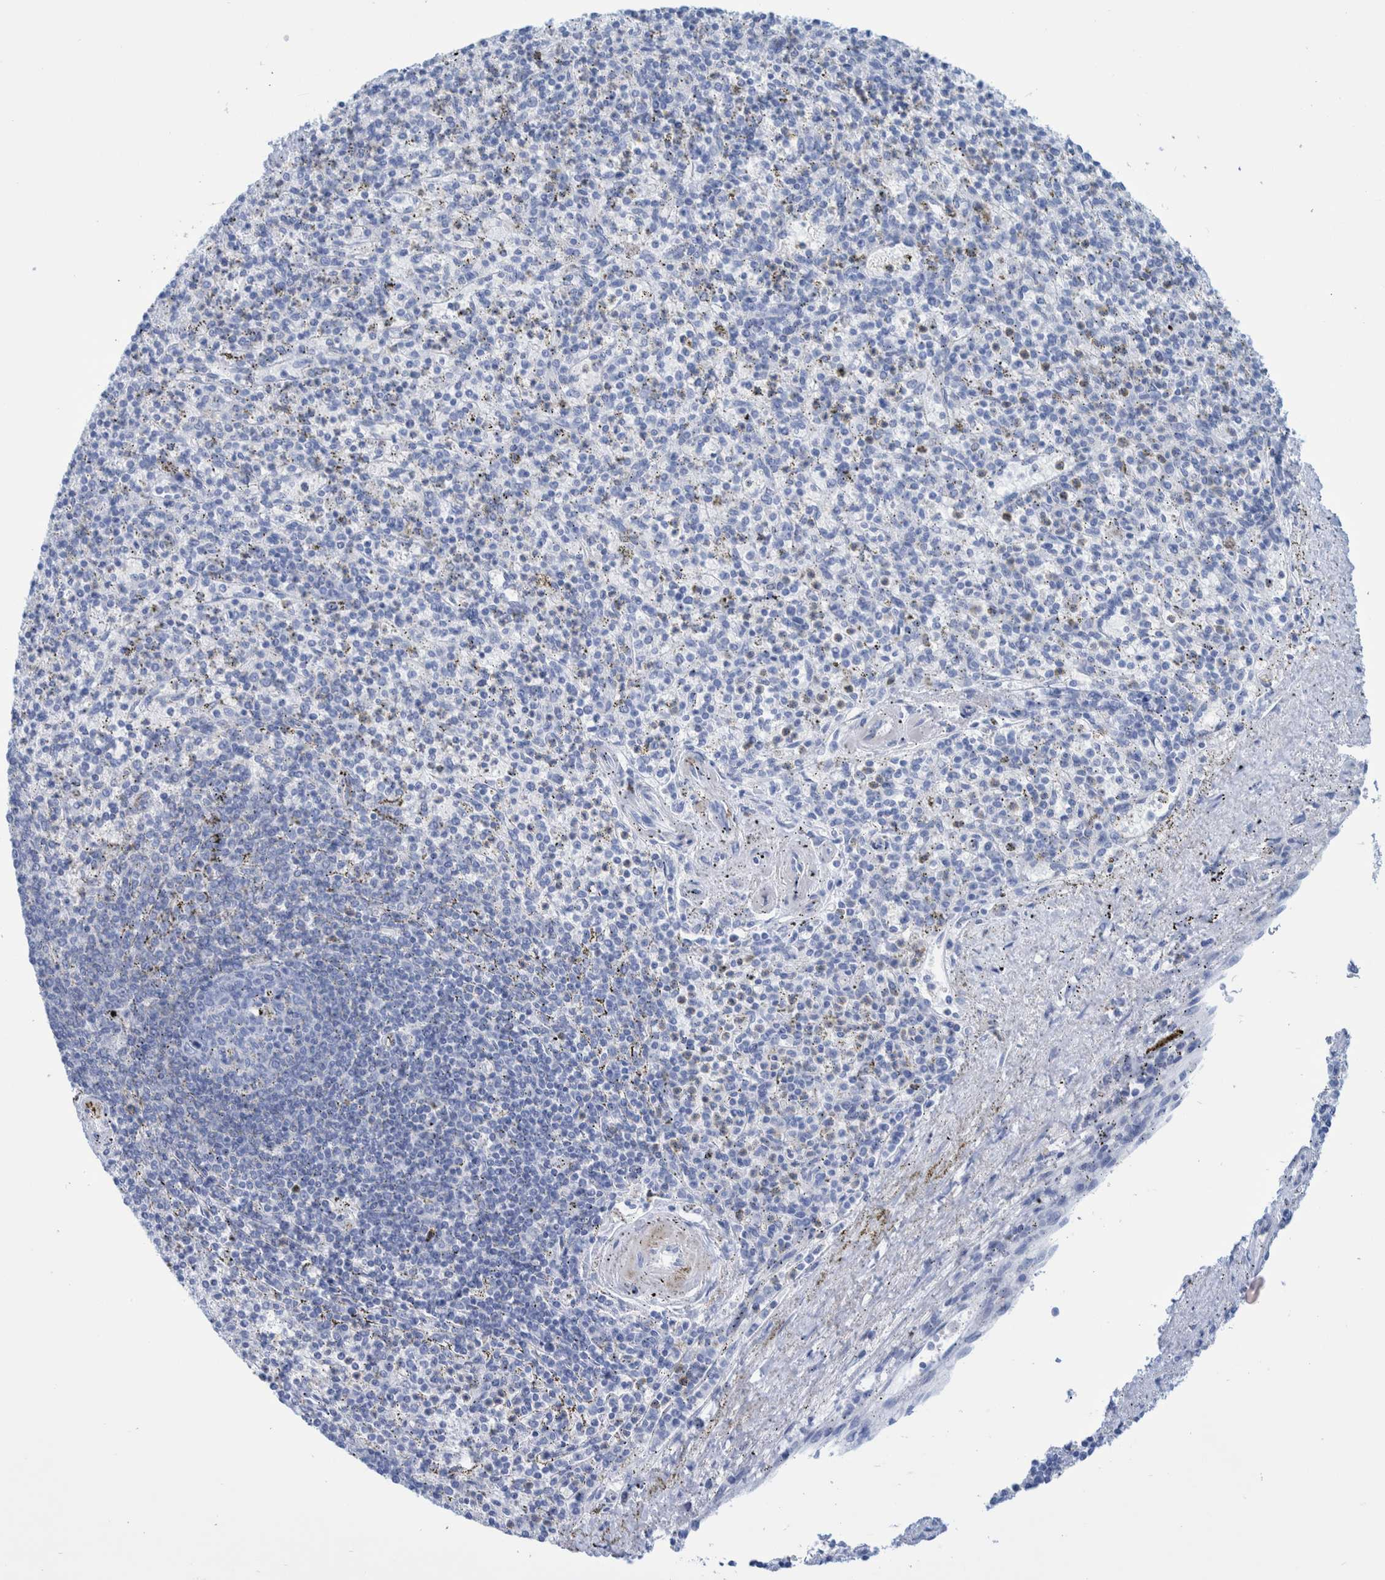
{"staining": {"intensity": "negative", "quantity": "none", "location": "none"}, "tissue": "spleen", "cell_type": "Cells in red pulp", "image_type": "normal", "snomed": [{"axis": "morphology", "description": "Normal tissue, NOS"}, {"axis": "topography", "description": "Spleen"}], "caption": "There is no significant expression in cells in red pulp of spleen. The staining was performed using DAB (3,3'-diaminobenzidine) to visualize the protein expression in brown, while the nuclei were stained in blue with hematoxylin (Magnification: 20x).", "gene": "PERP", "patient": {"sex": "male", "age": 72}}